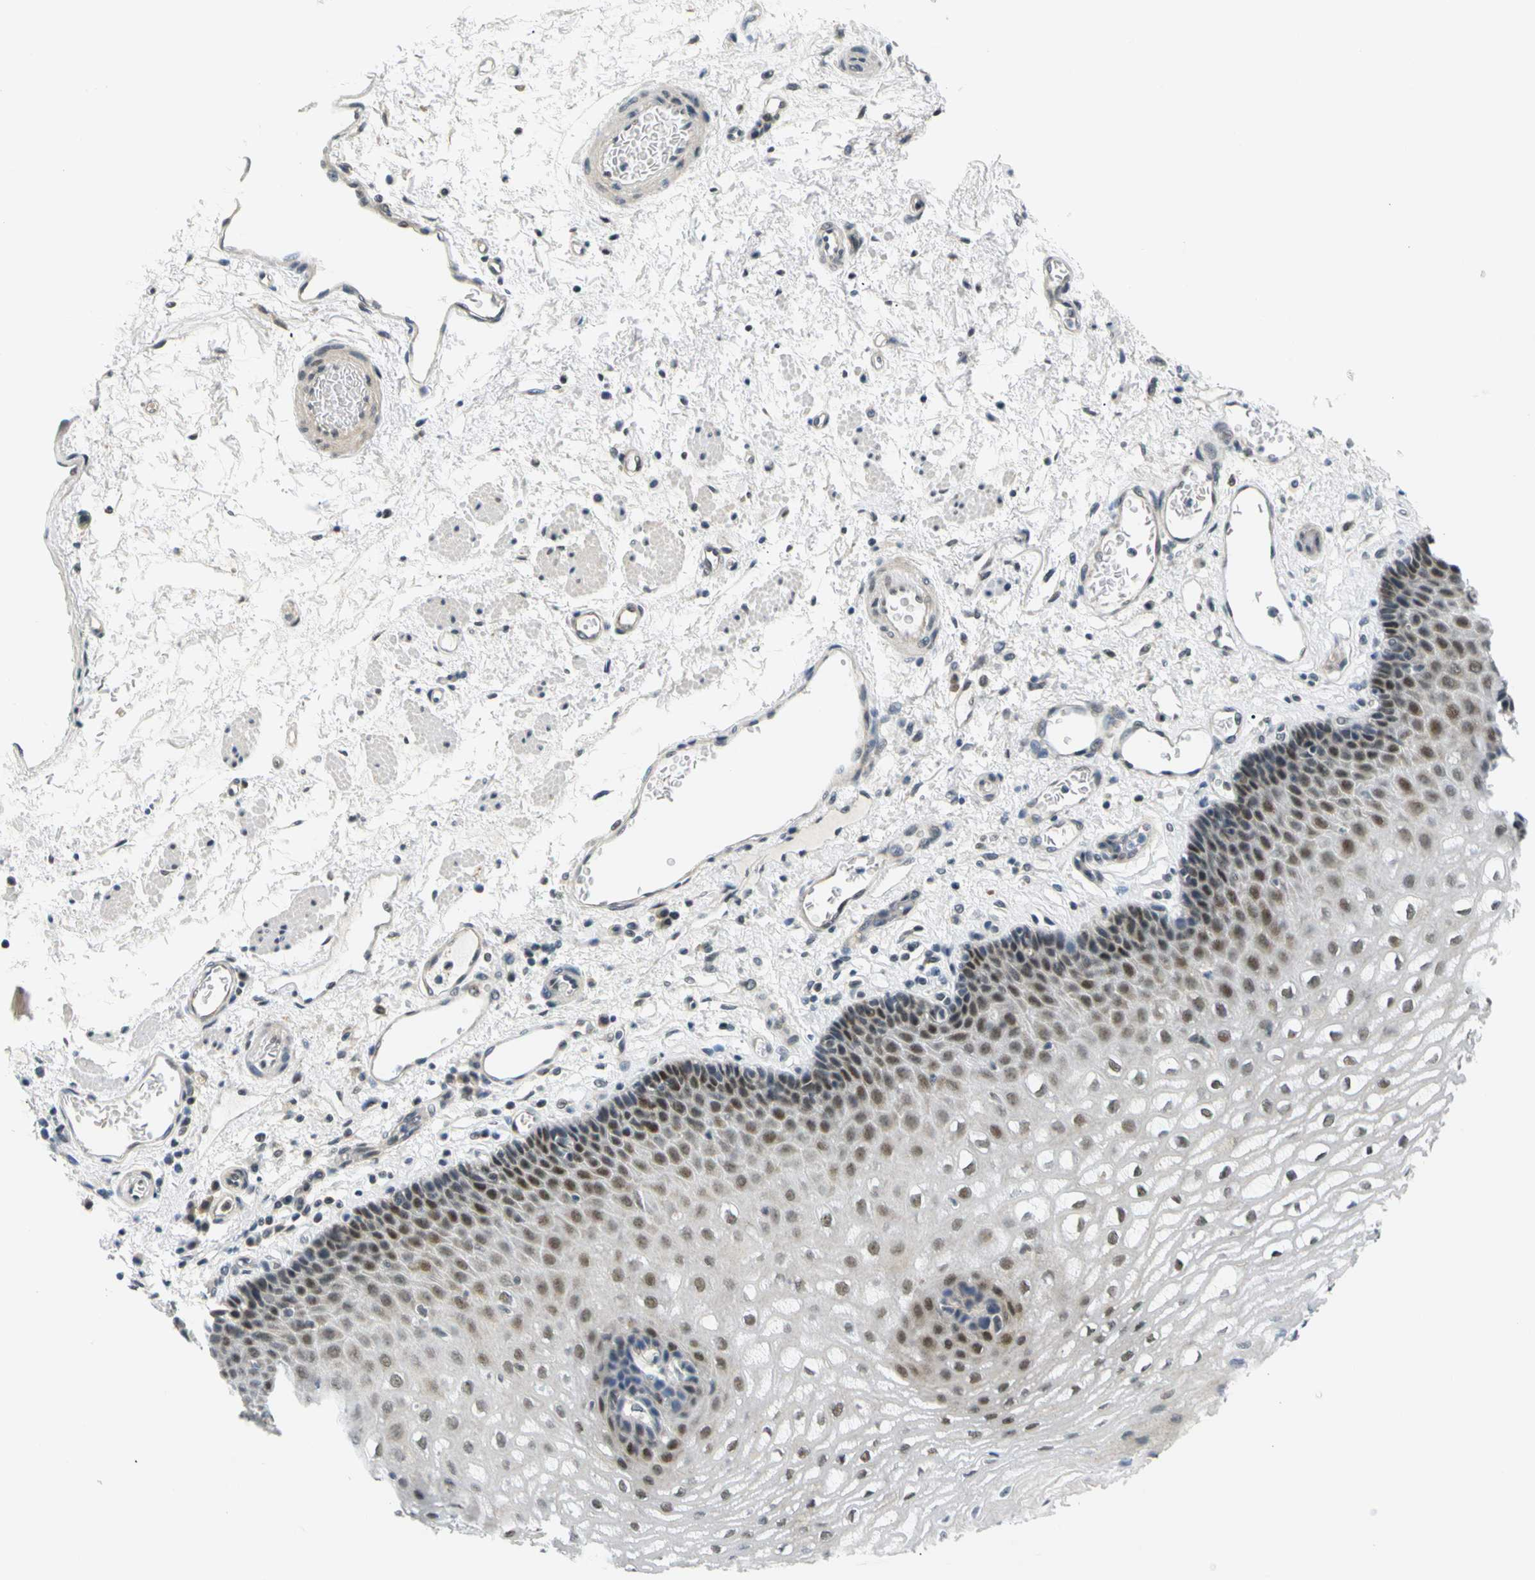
{"staining": {"intensity": "moderate", "quantity": "25%-75%", "location": "nuclear"}, "tissue": "esophagus", "cell_type": "Squamous epithelial cells", "image_type": "normal", "snomed": [{"axis": "morphology", "description": "Normal tissue, NOS"}, {"axis": "topography", "description": "Esophagus"}], "caption": "Human esophagus stained with a brown dye demonstrates moderate nuclear positive positivity in approximately 25%-75% of squamous epithelial cells.", "gene": "SKP1", "patient": {"sex": "male", "age": 54}}